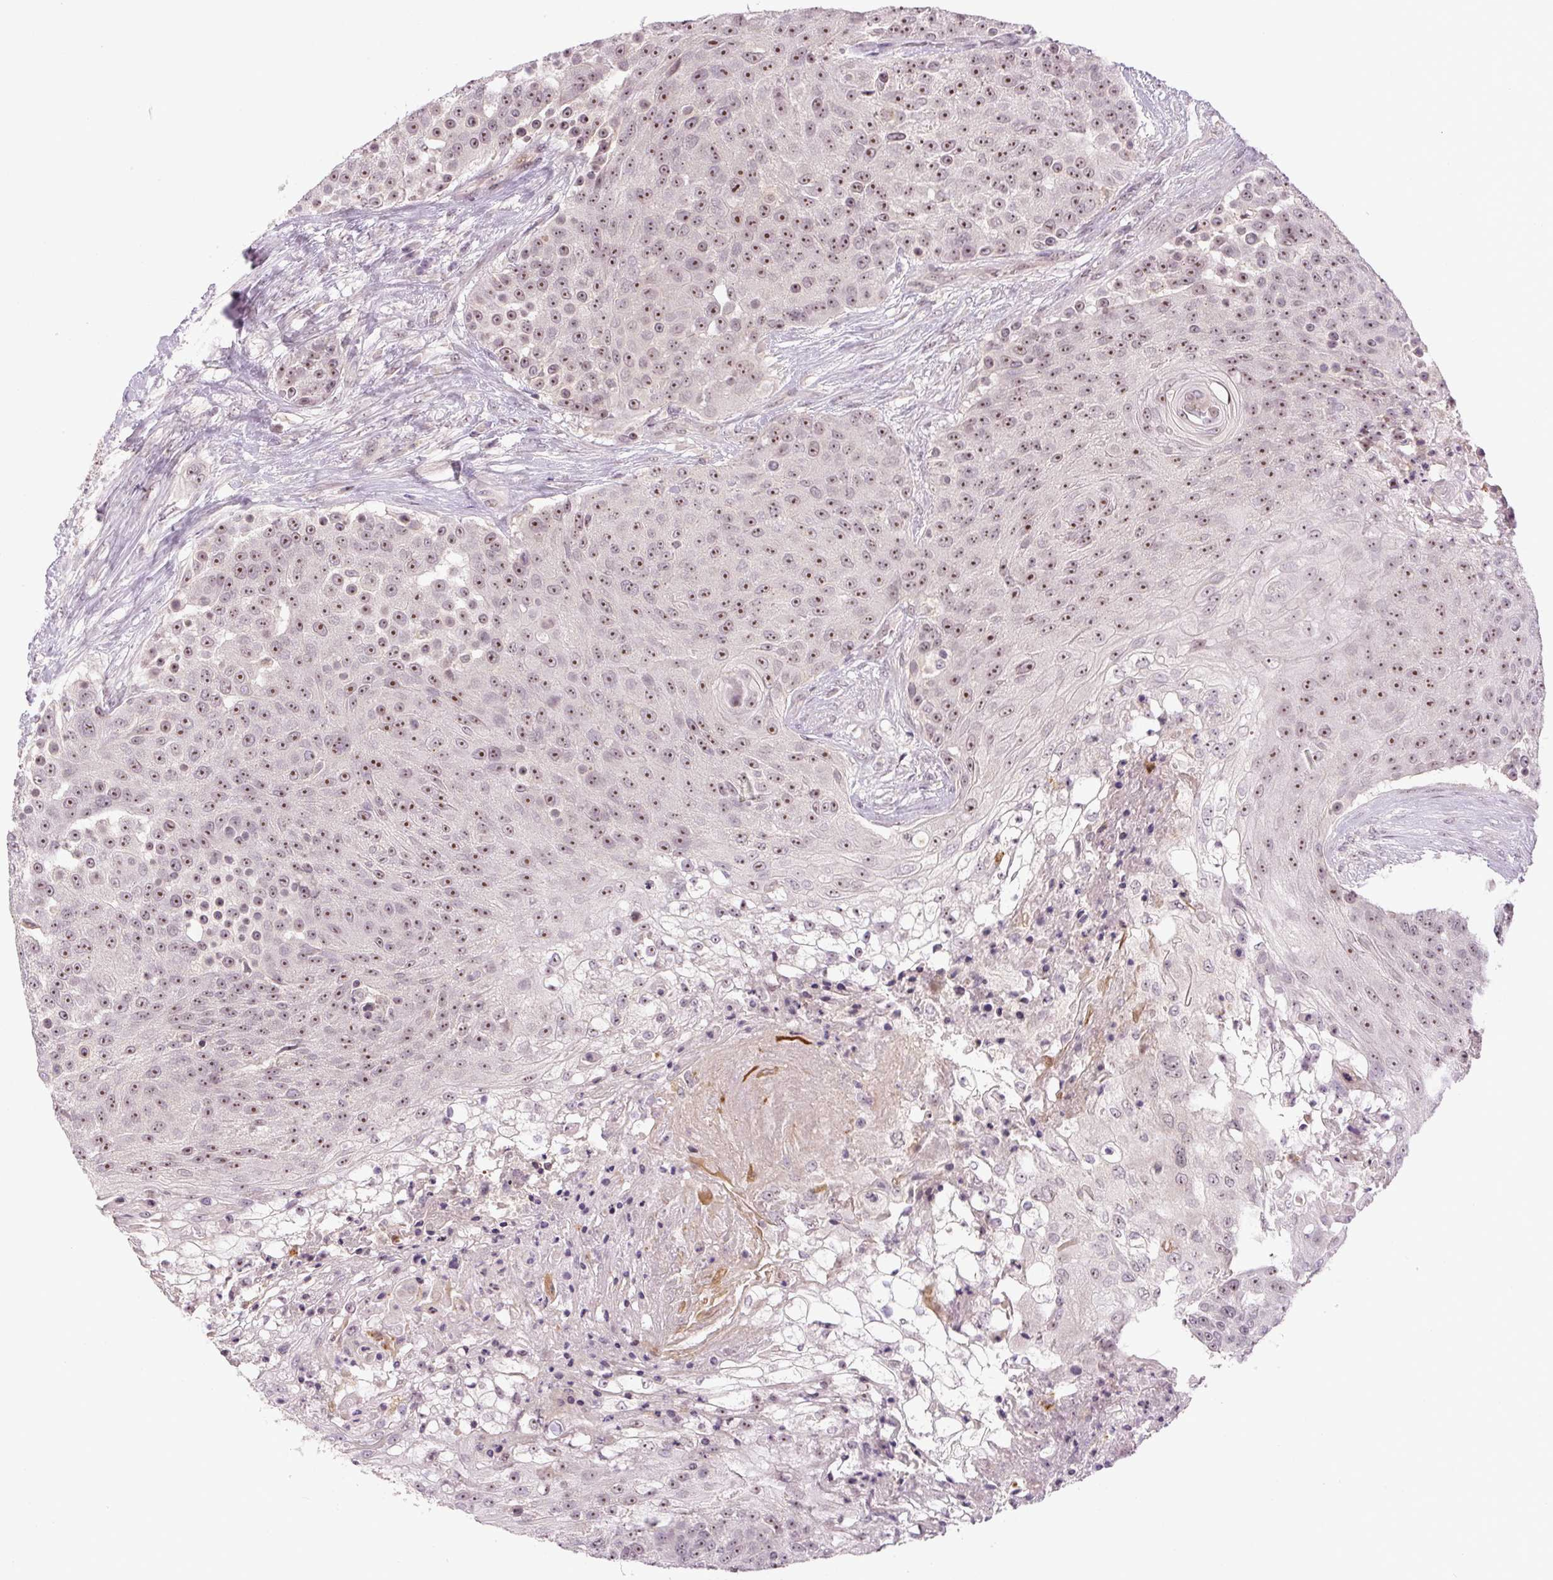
{"staining": {"intensity": "moderate", "quantity": ">75%", "location": "nuclear"}, "tissue": "urothelial cancer", "cell_type": "Tumor cells", "image_type": "cancer", "snomed": [{"axis": "morphology", "description": "Urothelial carcinoma, High grade"}, {"axis": "topography", "description": "Urinary bladder"}], "caption": "A photomicrograph showing moderate nuclear positivity in approximately >75% of tumor cells in urothelial cancer, as visualized by brown immunohistochemical staining.", "gene": "SGF29", "patient": {"sex": "female", "age": 63}}